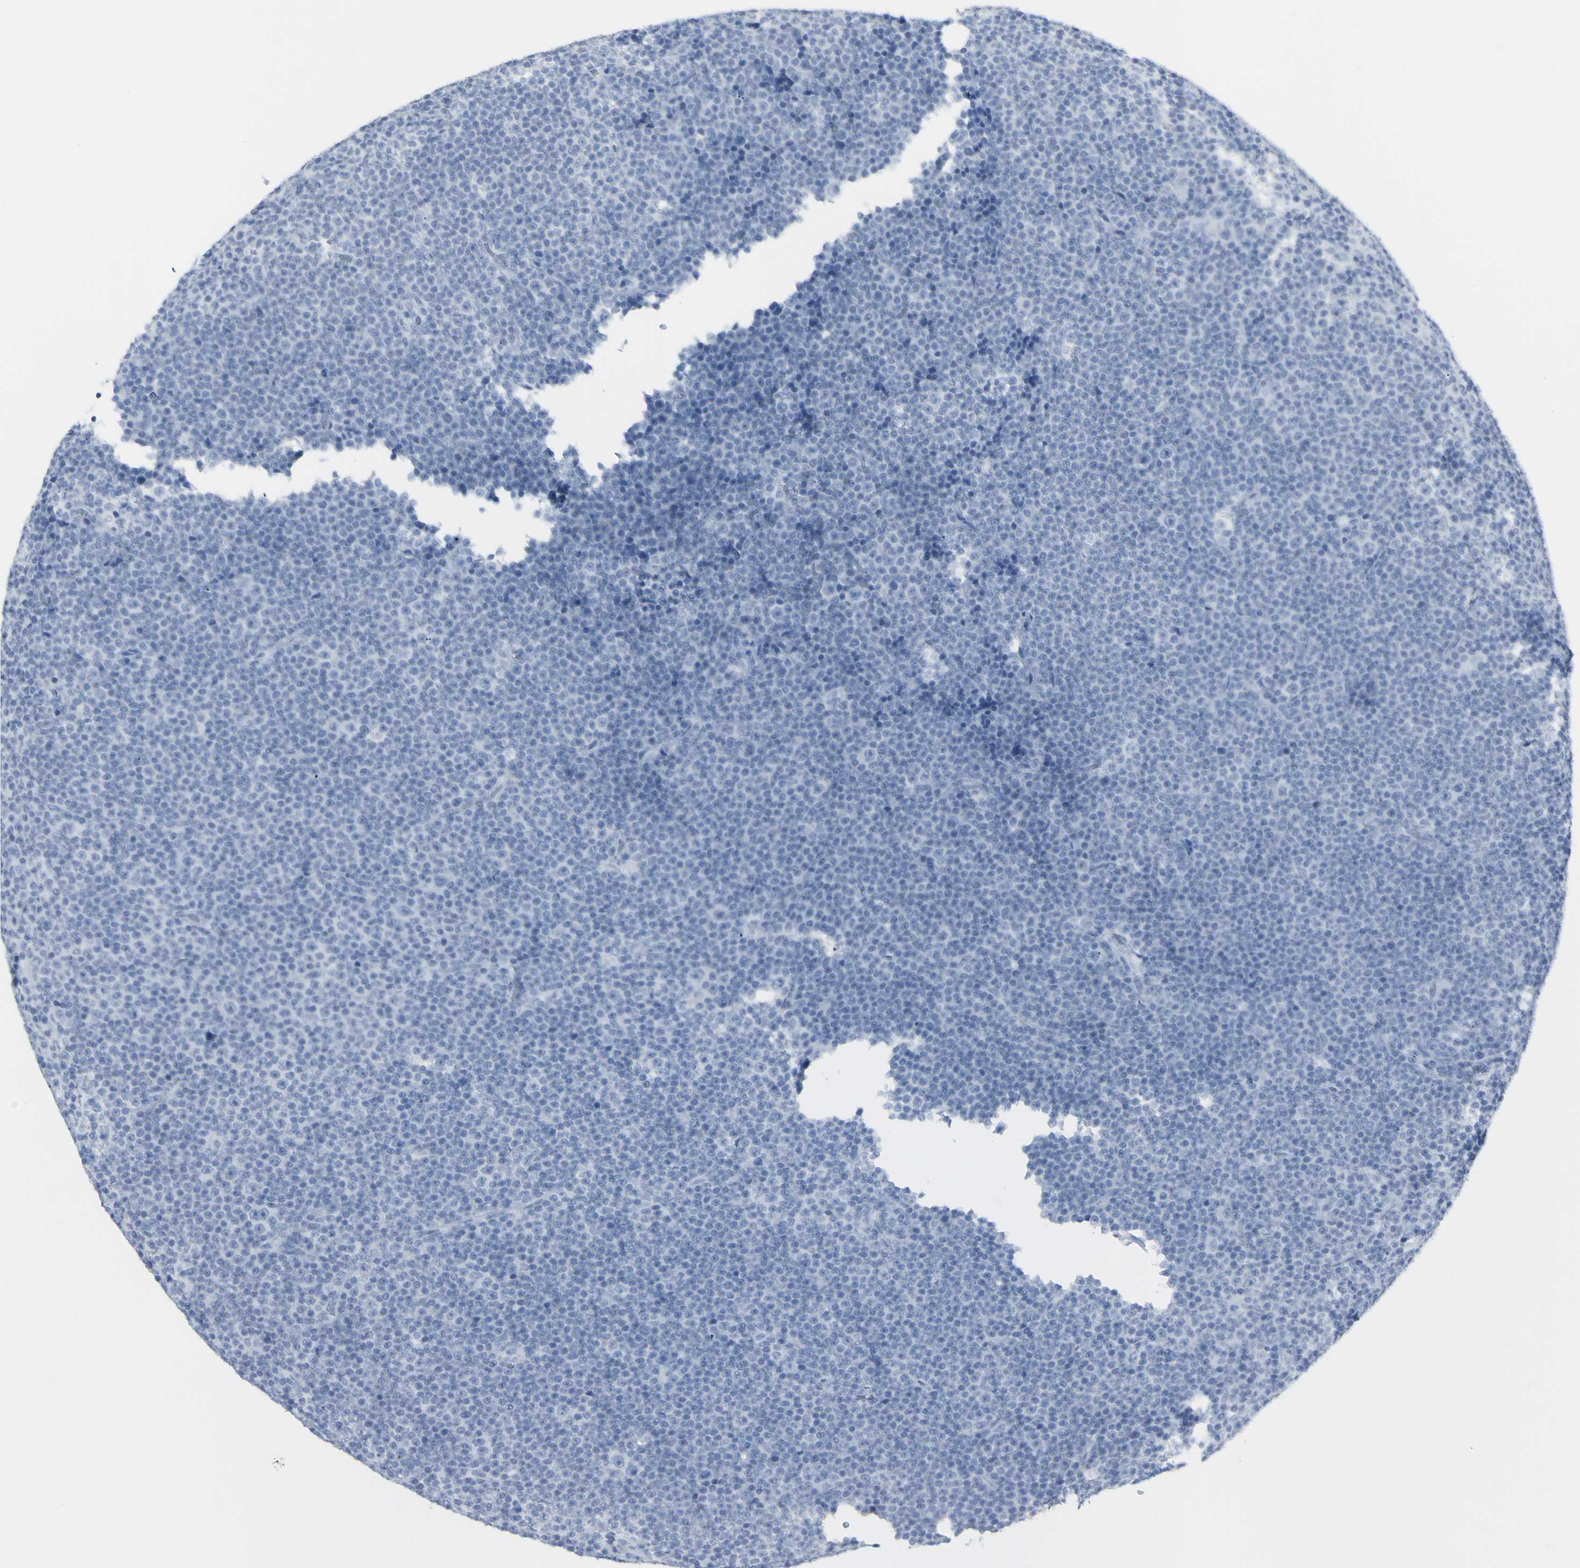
{"staining": {"intensity": "negative", "quantity": "none", "location": "none"}, "tissue": "lymphoma", "cell_type": "Tumor cells", "image_type": "cancer", "snomed": [{"axis": "morphology", "description": "Malignant lymphoma, non-Hodgkin's type, Low grade"}, {"axis": "topography", "description": "Lymph node"}], "caption": "This is an immunohistochemistry histopathology image of lymphoma. There is no staining in tumor cells.", "gene": "ENSG00000198211", "patient": {"sex": "female", "age": 67}}